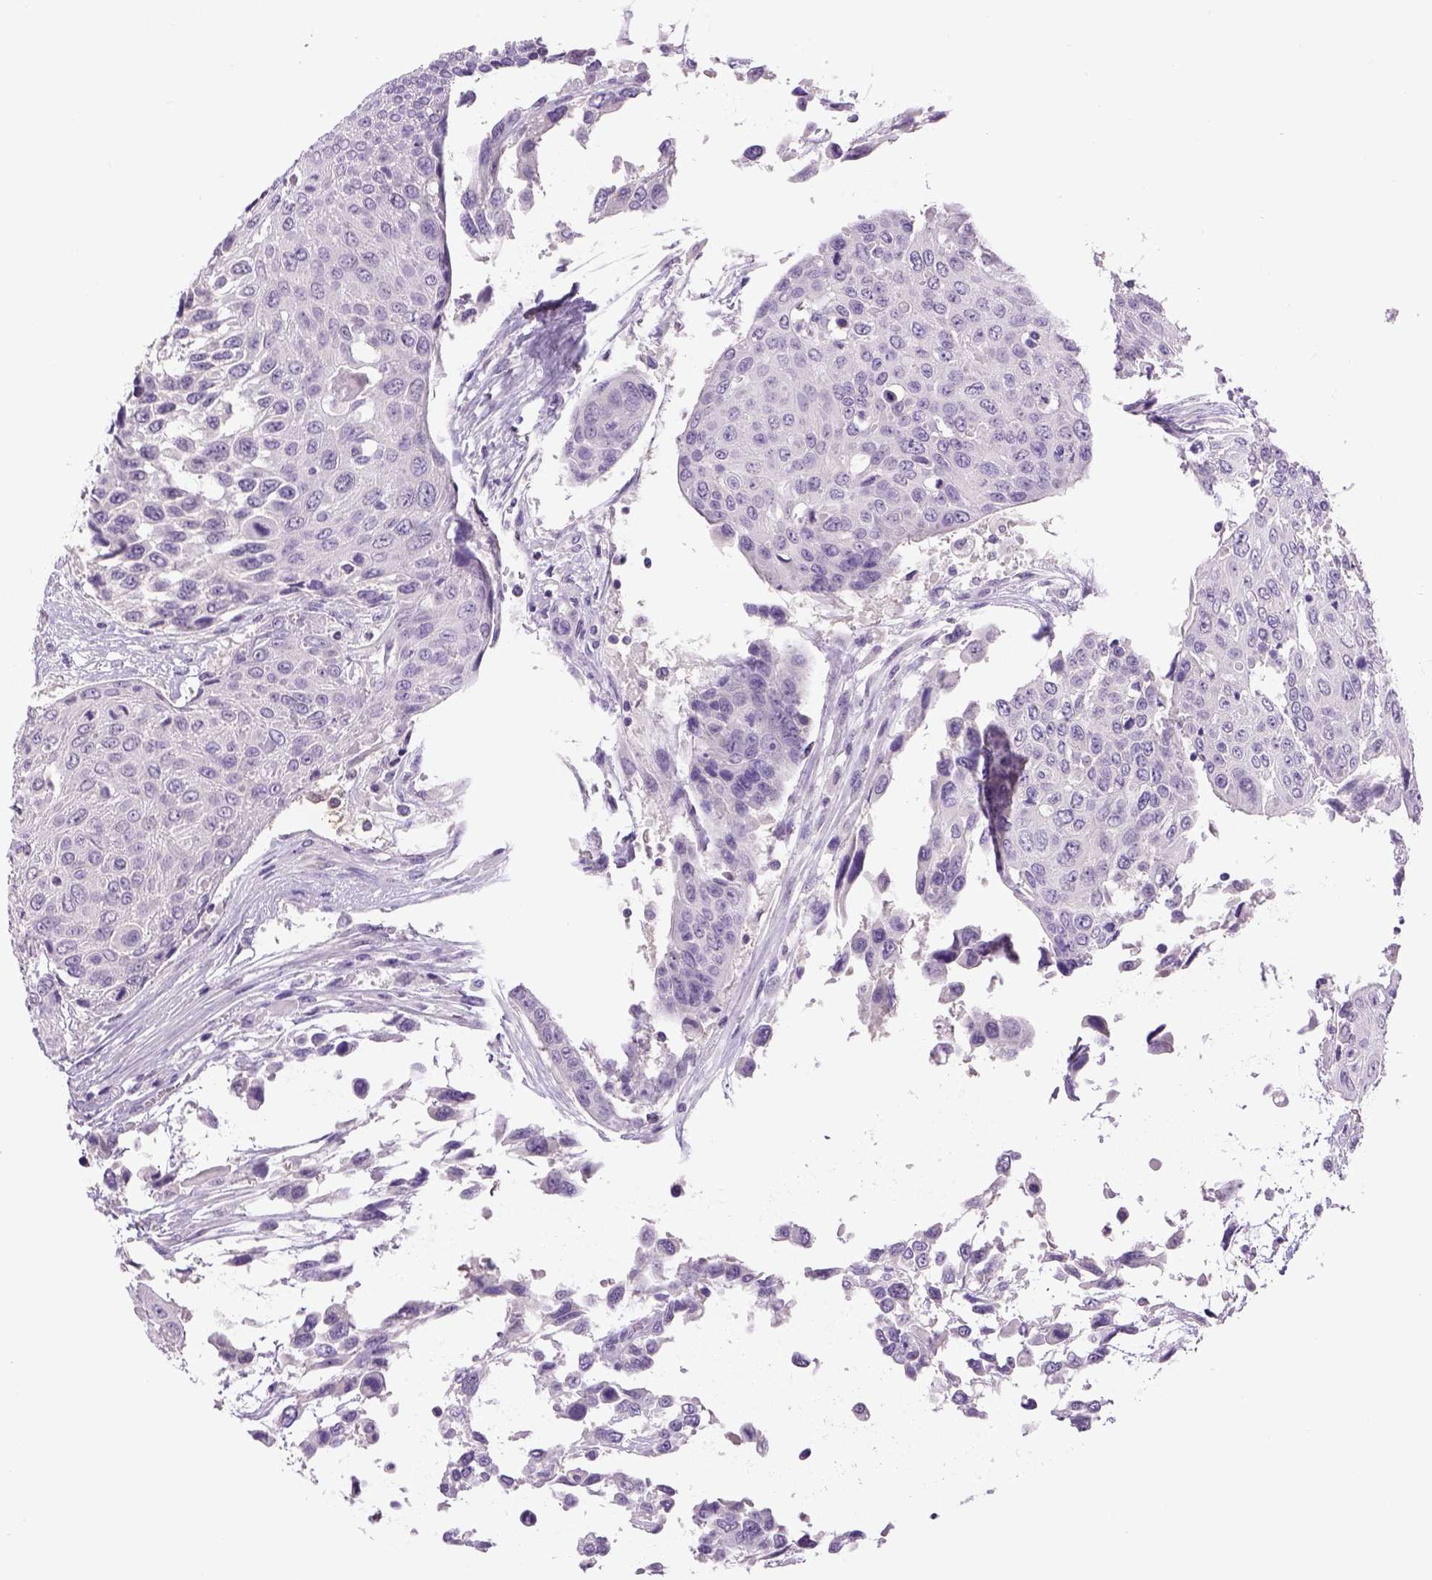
{"staining": {"intensity": "negative", "quantity": "none", "location": "none"}, "tissue": "urothelial cancer", "cell_type": "Tumor cells", "image_type": "cancer", "snomed": [{"axis": "morphology", "description": "Urothelial carcinoma, High grade"}, {"axis": "topography", "description": "Urinary bladder"}], "caption": "Tumor cells are negative for brown protein staining in high-grade urothelial carcinoma.", "gene": "DBH", "patient": {"sex": "female", "age": 70}}